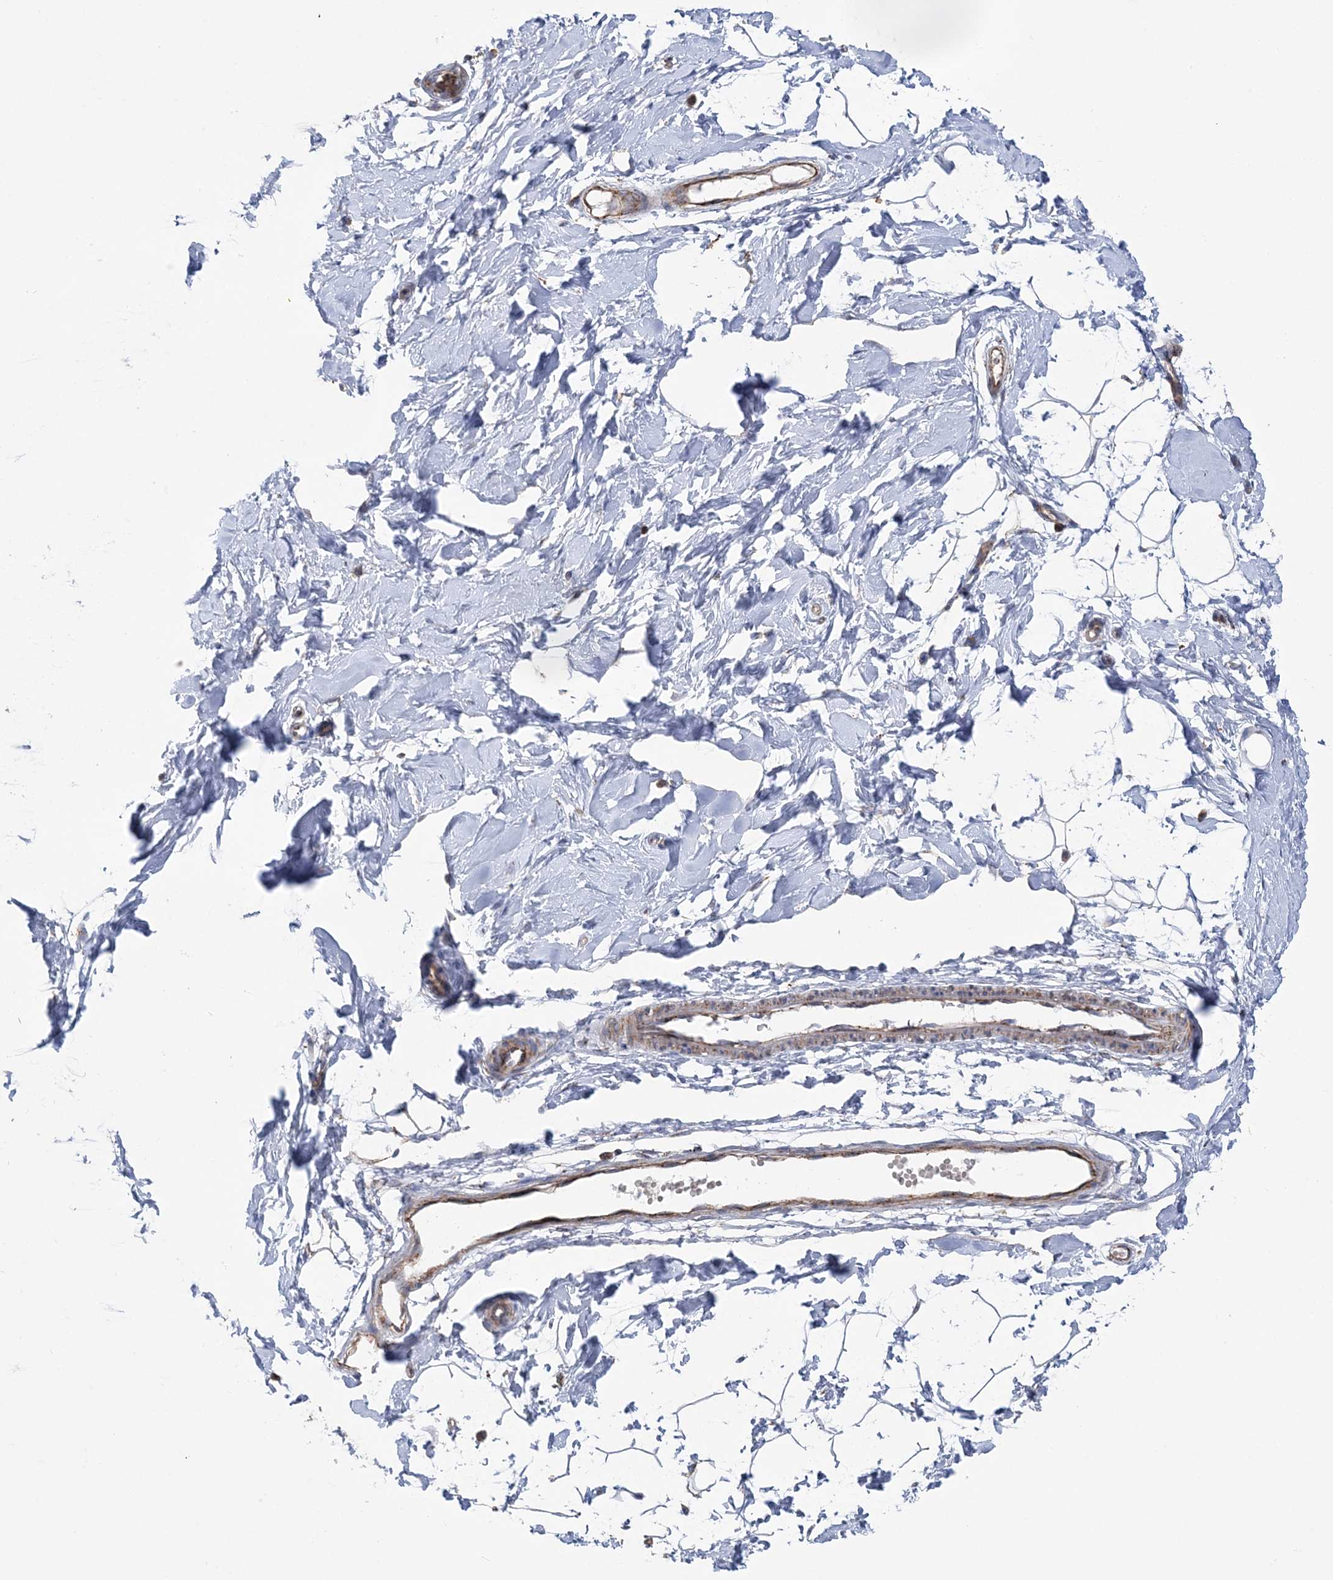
{"staining": {"intensity": "negative", "quantity": "none", "location": "none"}, "tissue": "adipose tissue", "cell_type": "Adipocytes", "image_type": "normal", "snomed": [{"axis": "morphology", "description": "Normal tissue, NOS"}, {"axis": "topography", "description": "Breast"}], "caption": "A high-resolution image shows immunohistochemistry staining of benign adipose tissue, which shows no significant expression in adipocytes.", "gene": "MMADHC", "patient": {"sex": "female", "age": 23}}